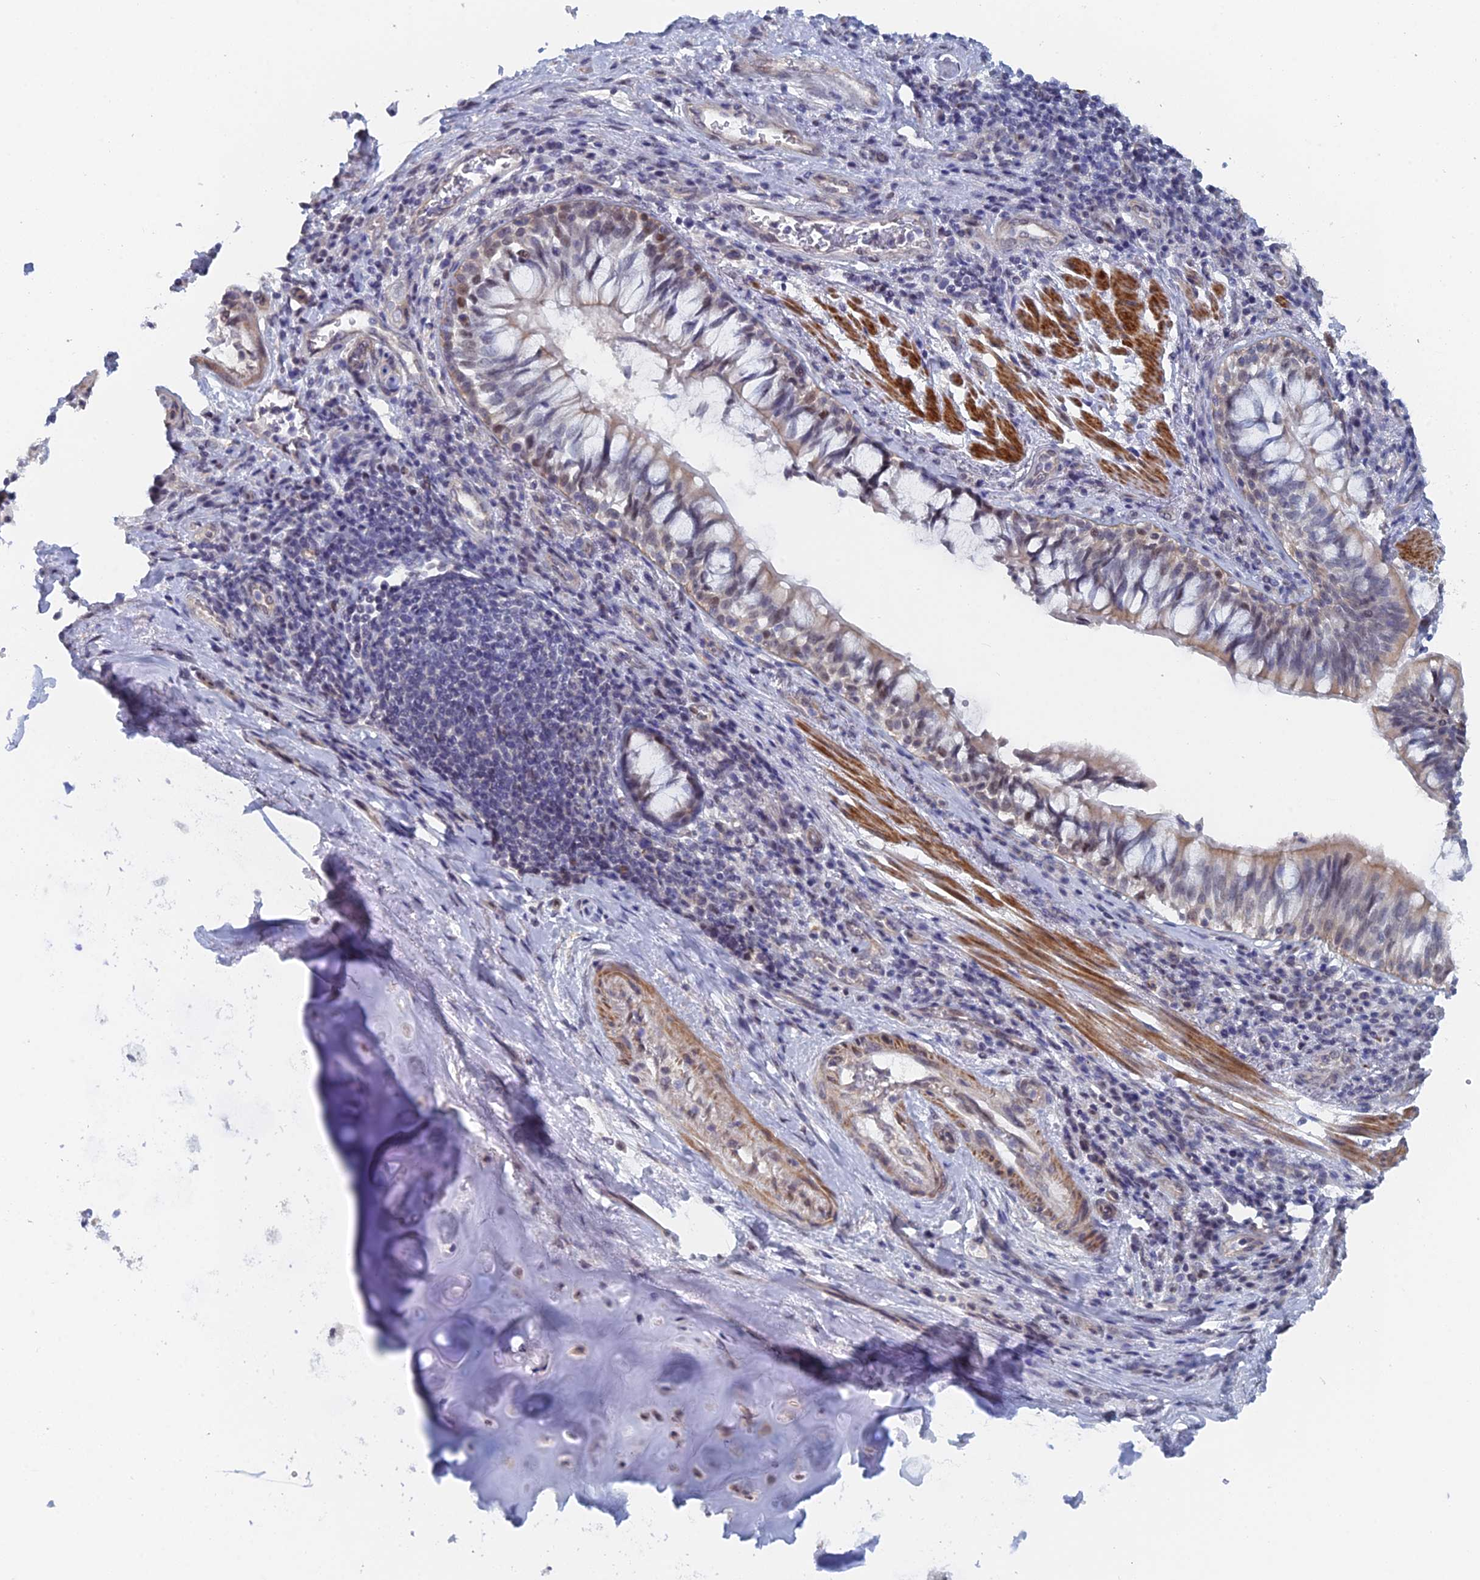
{"staining": {"intensity": "weak", "quantity": "25%-75%", "location": "nuclear"}, "tissue": "adipose tissue", "cell_type": "Adipocytes", "image_type": "normal", "snomed": [{"axis": "morphology", "description": "Normal tissue, NOS"}, {"axis": "morphology", "description": "Squamous cell carcinoma, NOS"}, {"axis": "topography", "description": "Bronchus"}, {"axis": "topography", "description": "Lung"}], "caption": "Immunohistochemistry (IHC) photomicrograph of unremarkable adipose tissue: human adipose tissue stained using IHC exhibits low levels of weak protein expression localized specifically in the nuclear of adipocytes, appearing as a nuclear brown color.", "gene": "GMNC", "patient": {"sex": "male", "age": 64}}